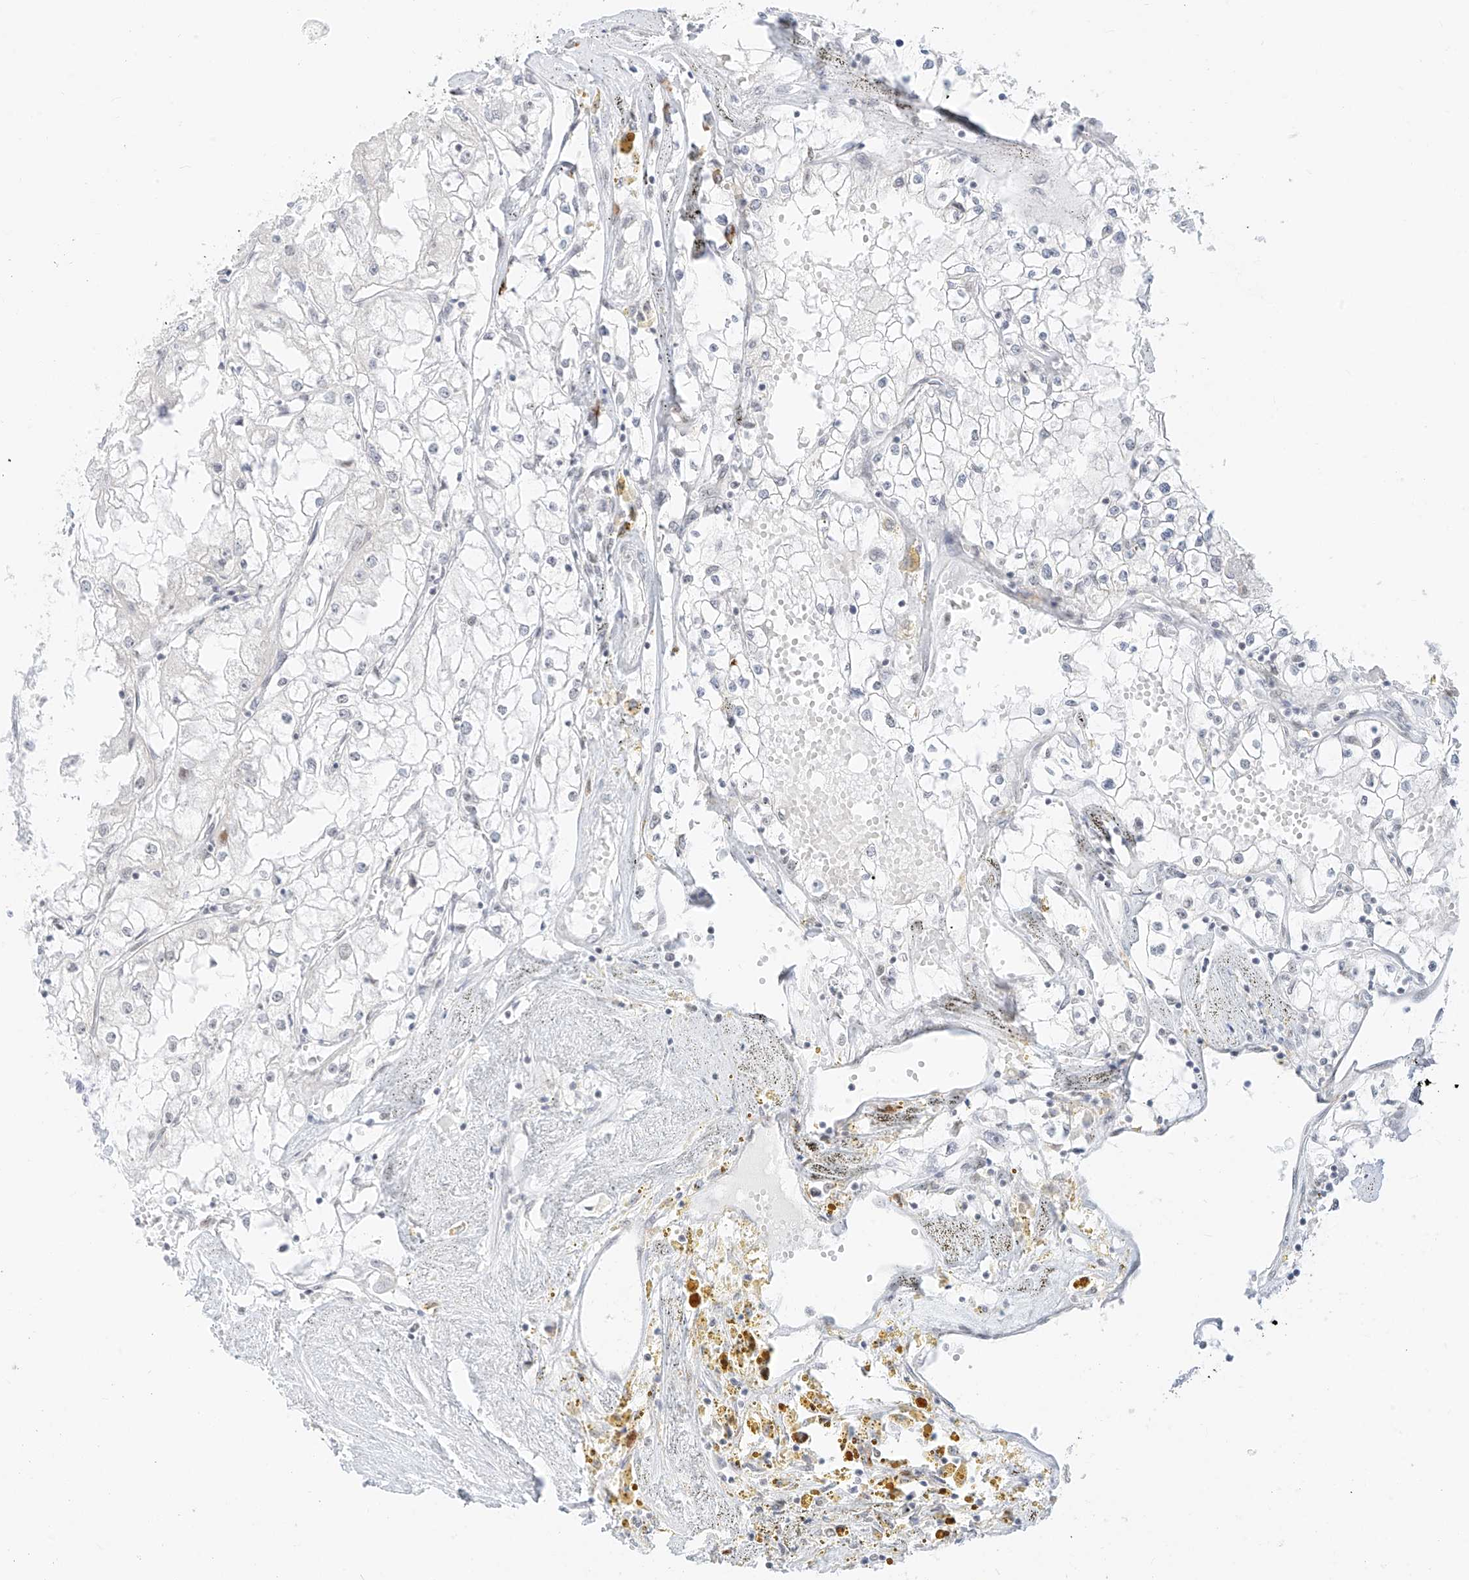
{"staining": {"intensity": "negative", "quantity": "none", "location": "none"}, "tissue": "renal cancer", "cell_type": "Tumor cells", "image_type": "cancer", "snomed": [{"axis": "morphology", "description": "Adenocarcinoma, NOS"}, {"axis": "topography", "description": "Kidney"}], "caption": "There is no significant expression in tumor cells of renal adenocarcinoma. (Stains: DAB immunohistochemistry (IHC) with hematoxylin counter stain, Microscopy: brightfield microscopy at high magnification).", "gene": "SUPT5H", "patient": {"sex": "male", "age": 56}}